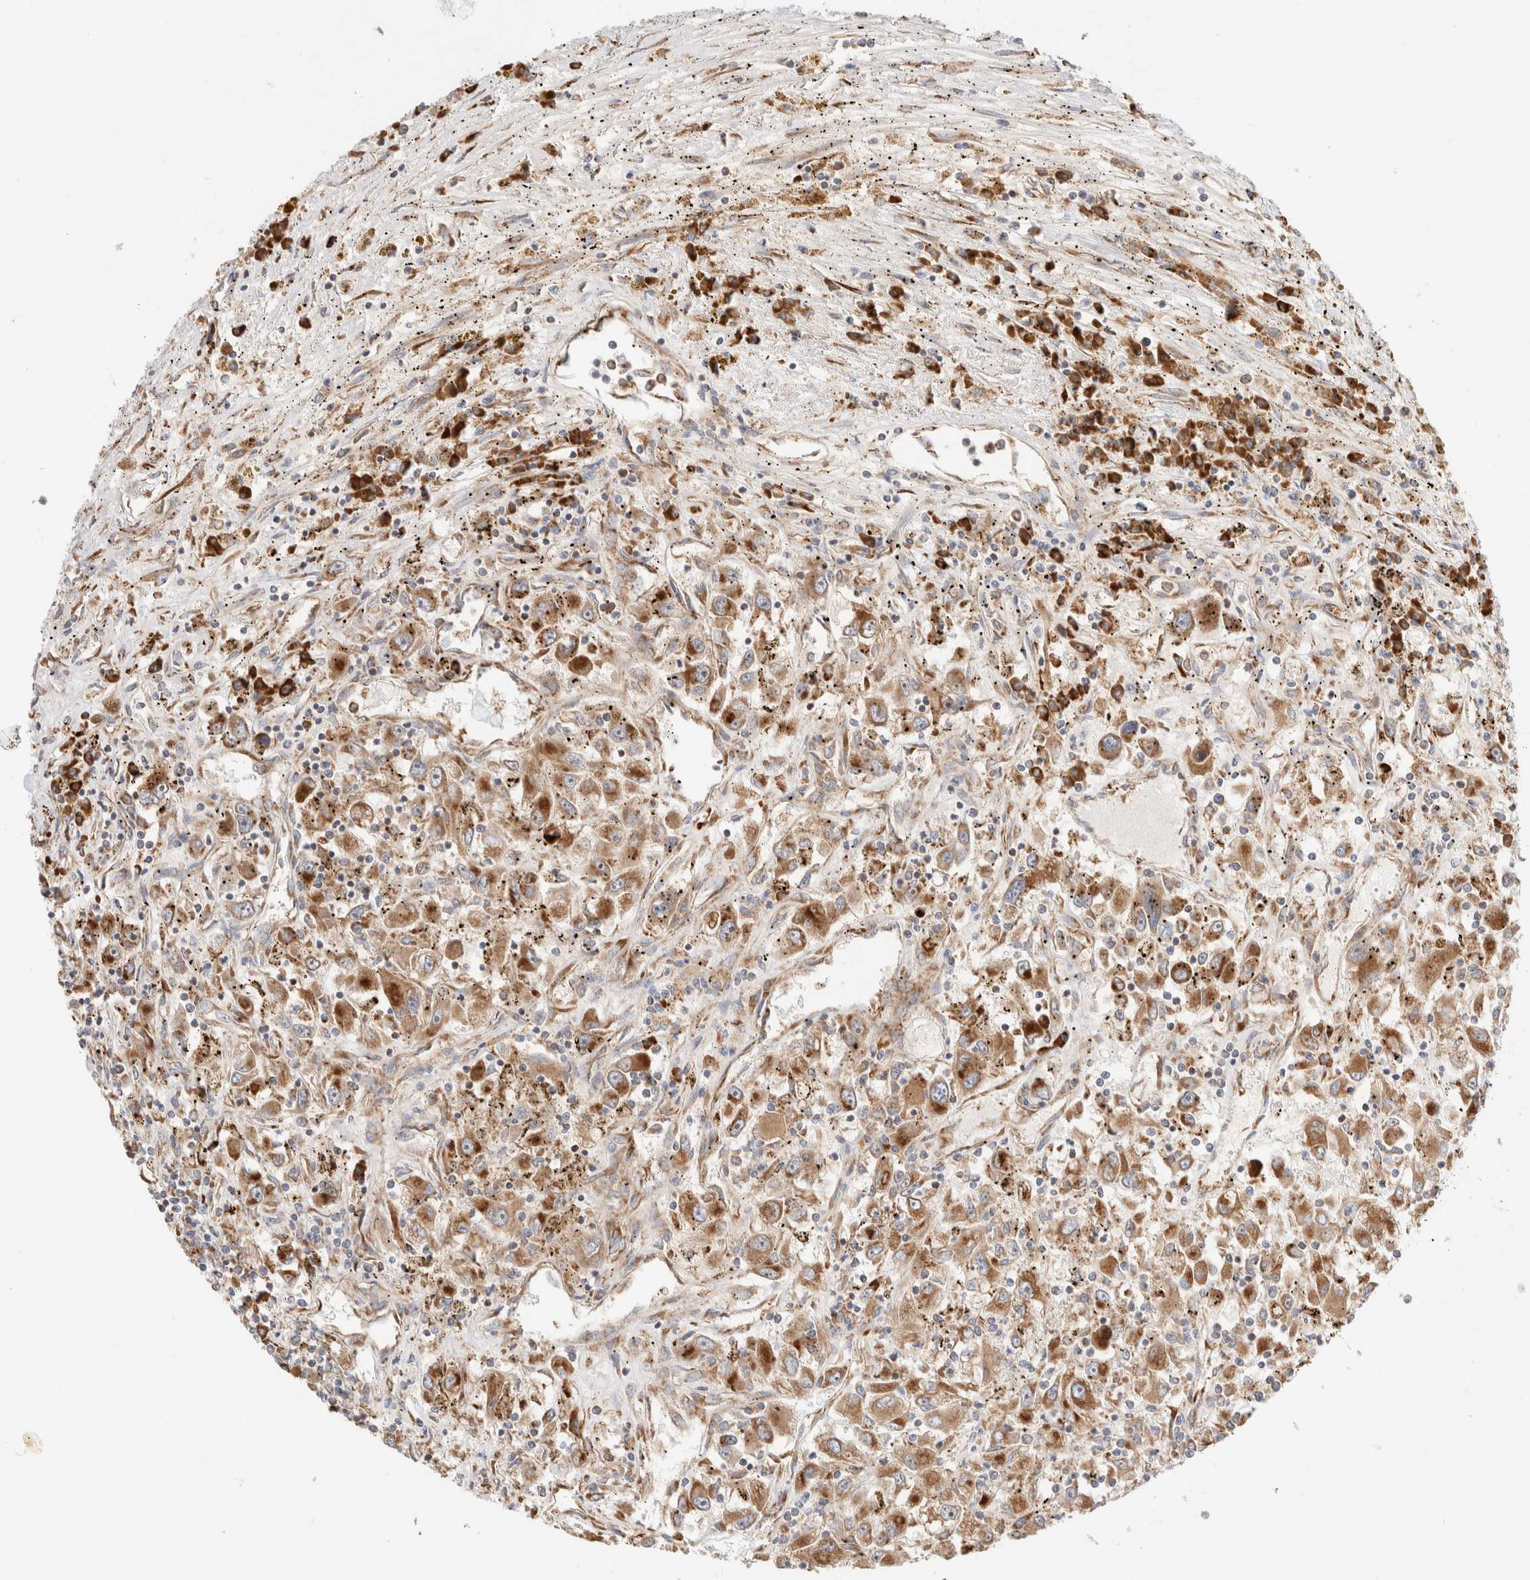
{"staining": {"intensity": "moderate", "quantity": ">75%", "location": "cytoplasmic/membranous"}, "tissue": "renal cancer", "cell_type": "Tumor cells", "image_type": "cancer", "snomed": [{"axis": "morphology", "description": "Adenocarcinoma, NOS"}, {"axis": "topography", "description": "Kidney"}], "caption": "Immunohistochemical staining of renal cancer exhibits medium levels of moderate cytoplasmic/membranous protein expression in approximately >75% of tumor cells. Using DAB (3,3'-diaminobenzidine) (brown) and hematoxylin (blue) stains, captured at high magnification using brightfield microscopy.", "gene": "UTS2B", "patient": {"sex": "female", "age": 52}}